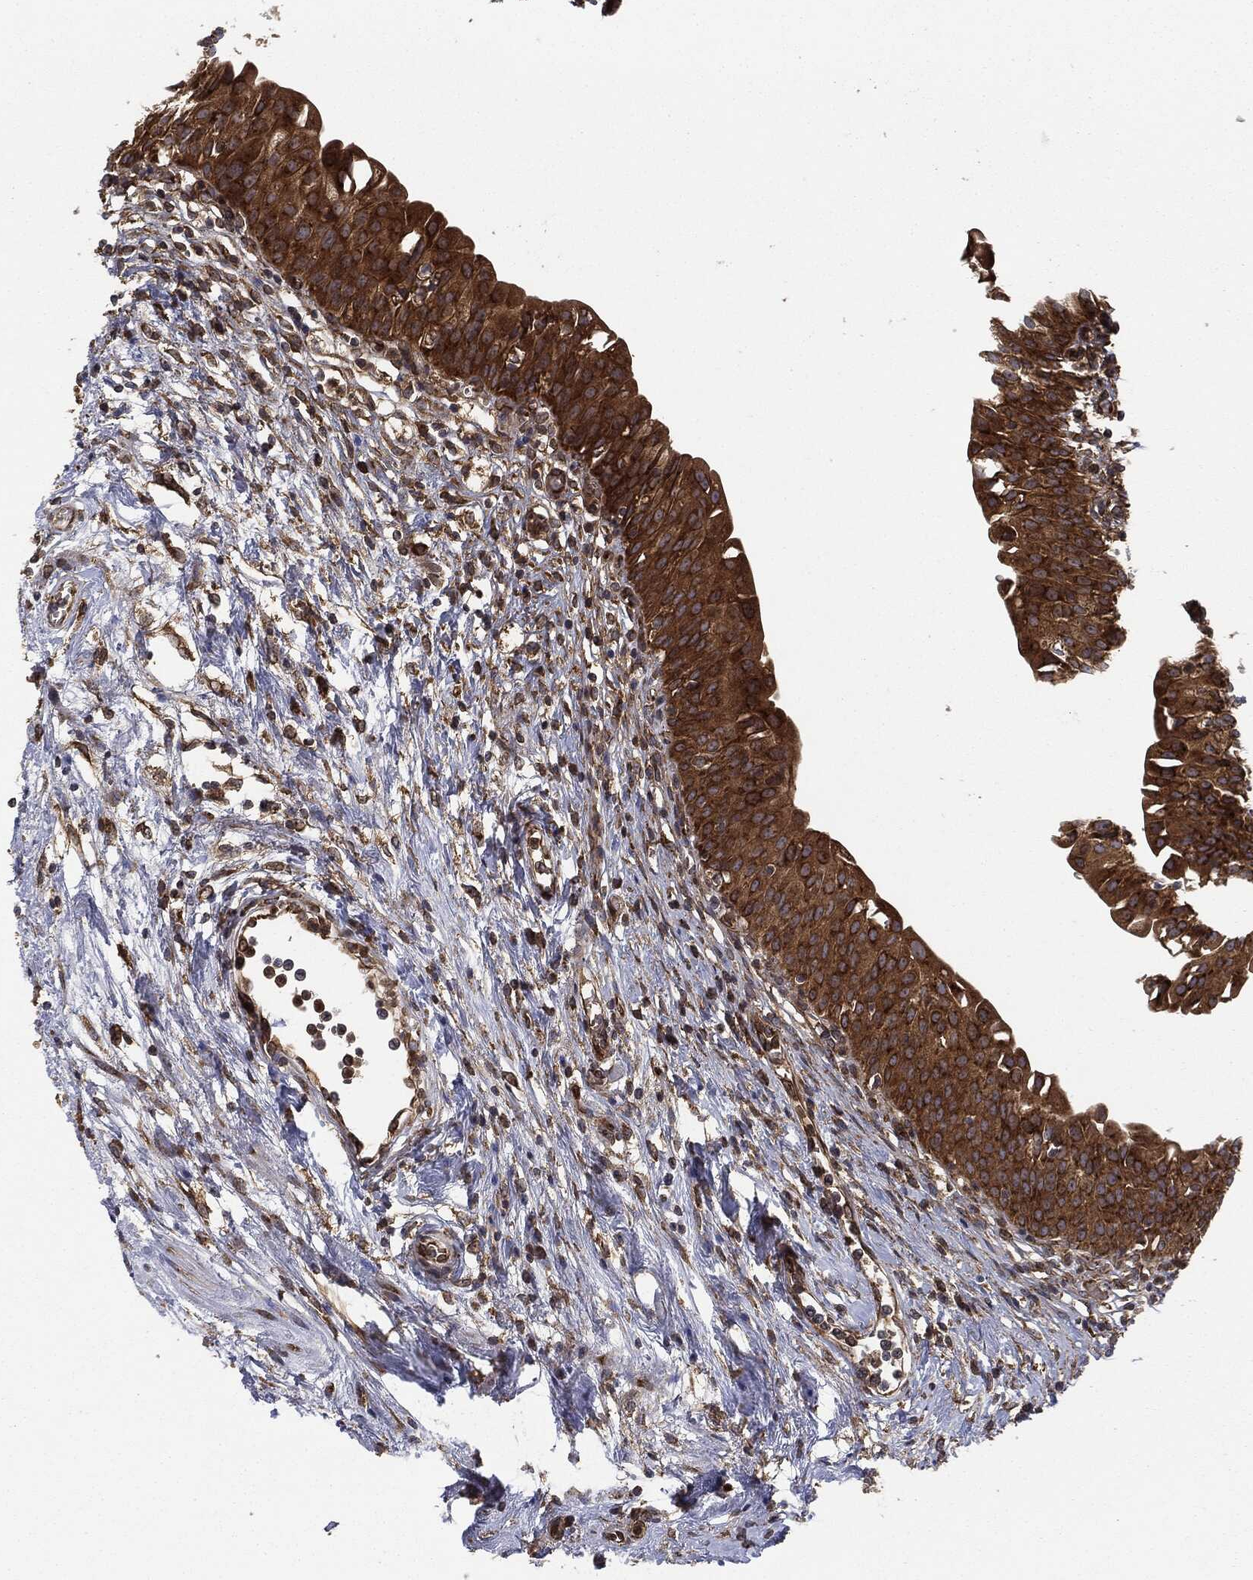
{"staining": {"intensity": "strong", "quantity": ">75%", "location": "cytoplasmic/membranous"}, "tissue": "urinary bladder", "cell_type": "Urothelial cells", "image_type": "normal", "snomed": [{"axis": "morphology", "description": "Normal tissue, NOS"}, {"axis": "topography", "description": "Urinary bladder"}], "caption": "Protein expression analysis of benign urinary bladder displays strong cytoplasmic/membranous positivity in about >75% of urothelial cells. (brown staining indicates protein expression, while blue staining denotes nuclei).", "gene": "EIF2AK2", "patient": {"sex": "male", "age": 76}}